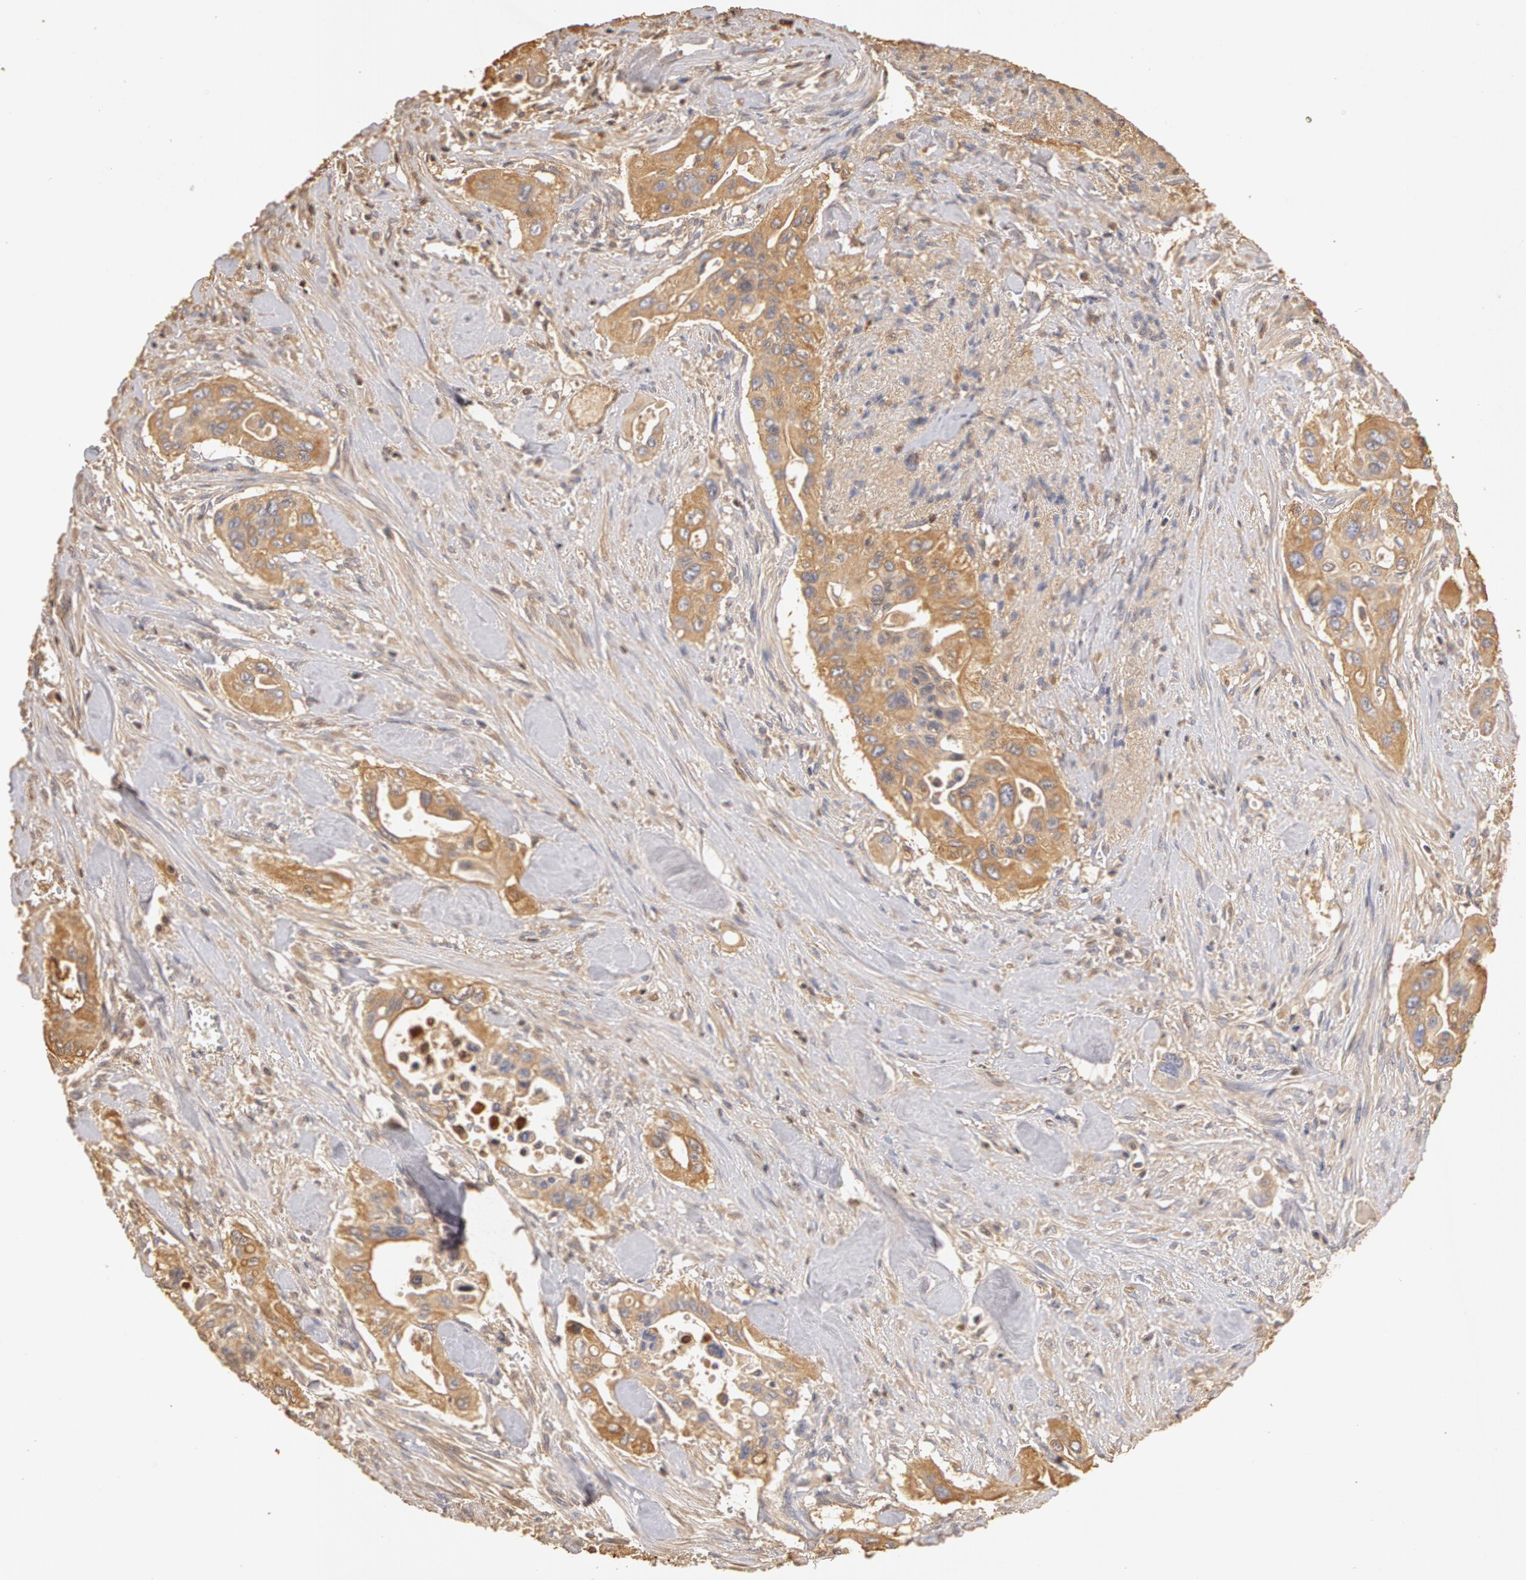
{"staining": {"intensity": "weak", "quantity": "25%-75%", "location": "cytoplasmic/membranous"}, "tissue": "pancreatic cancer", "cell_type": "Tumor cells", "image_type": "cancer", "snomed": [{"axis": "morphology", "description": "Adenocarcinoma, NOS"}, {"axis": "topography", "description": "Pancreas"}], "caption": "Immunohistochemistry staining of adenocarcinoma (pancreatic), which displays low levels of weak cytoplasmic/membranous positivity in approximately 25%-75% of tumor cells indicating weak cytoplasmic/membranous protein staining. The staining was performed using DAB (brown) for protein detection and nuclei were counterstained in hematoxylin (blue).", "gene": "TF", "patient": {"sex": "male", "age": 77}}